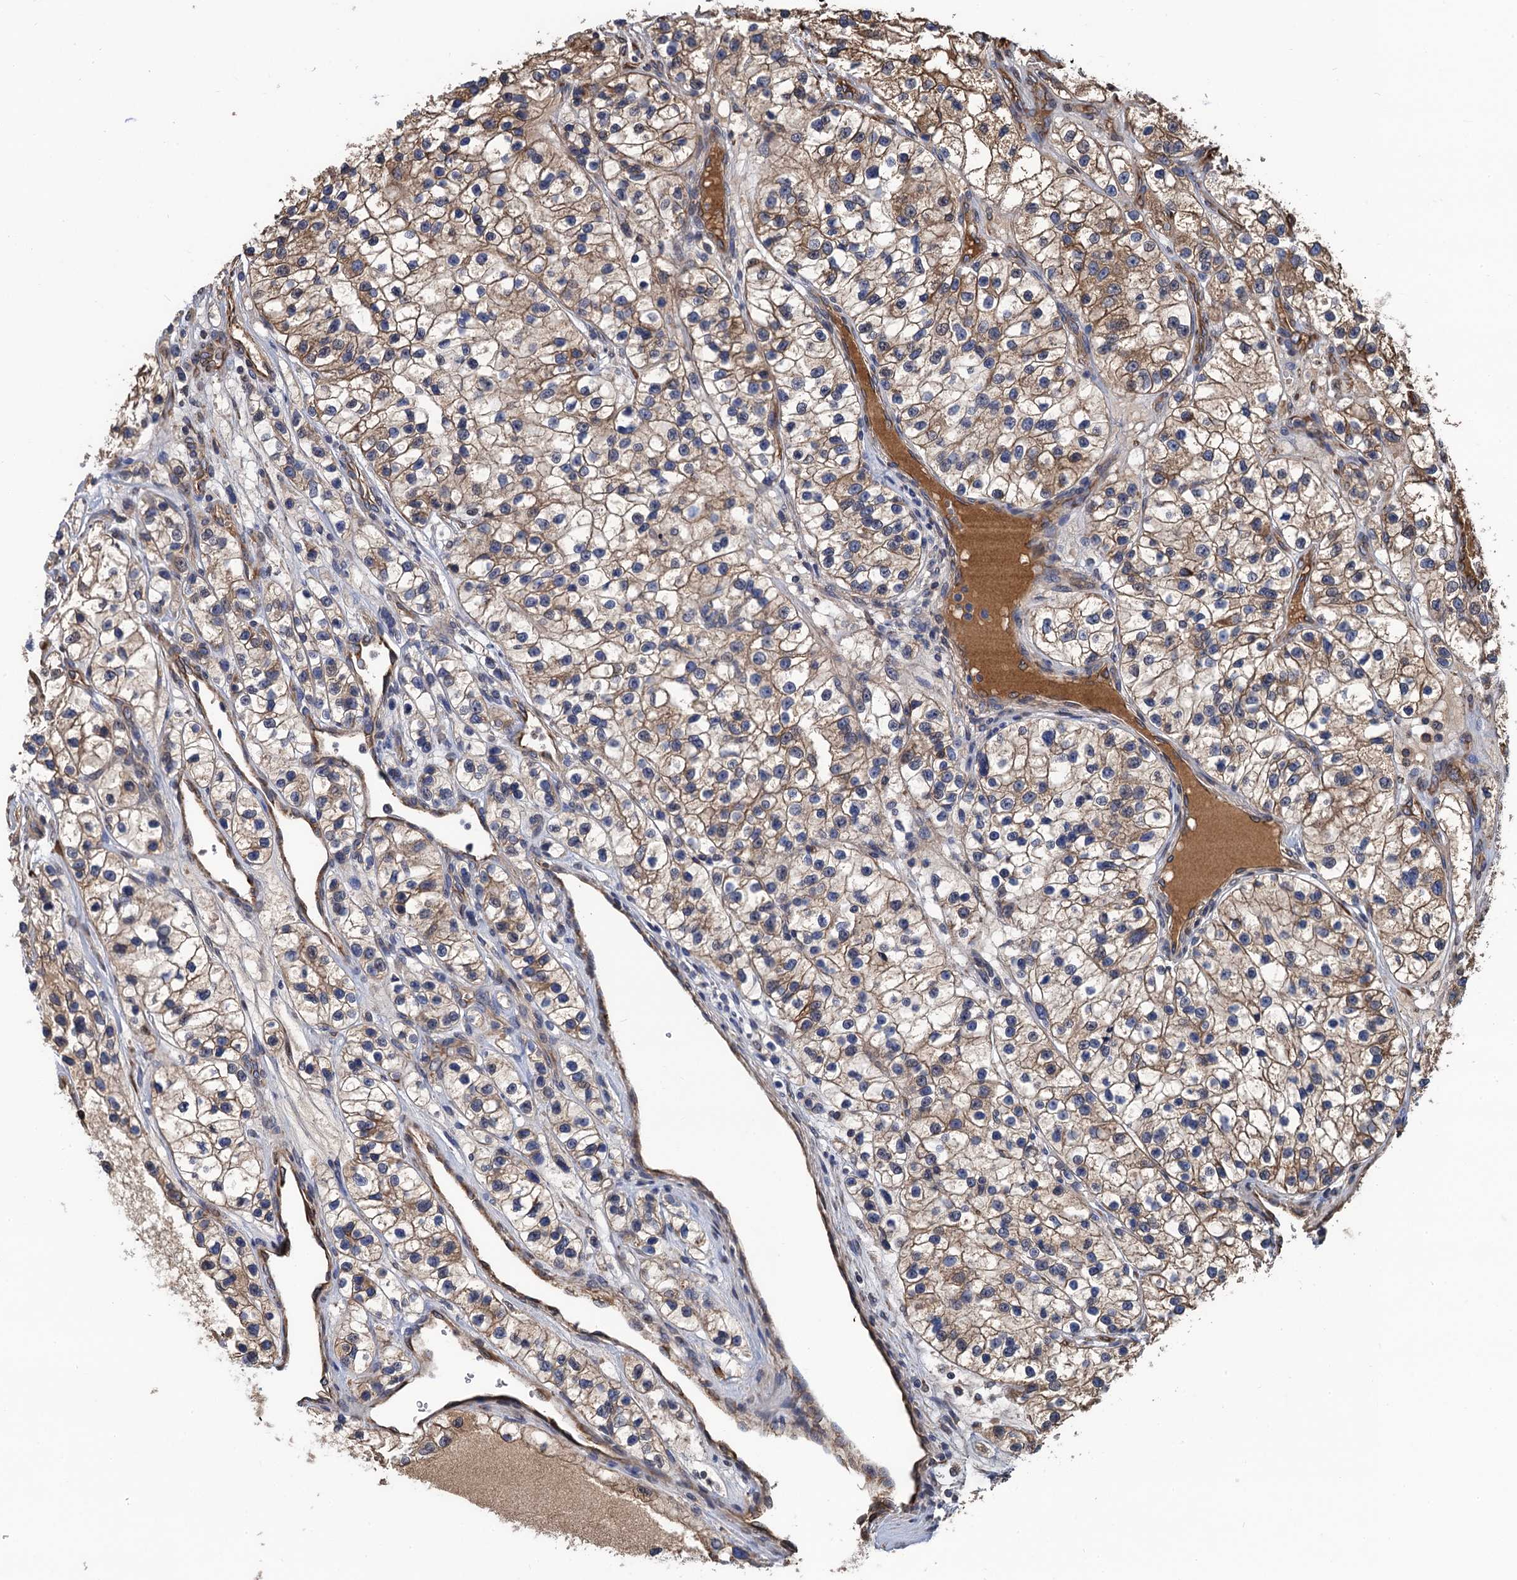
{"staining": {"intensity": "moderate", "quantity": "25%-75%", "location": "cytoplasmic/membranous"}, "tissue": "renal cancer", "cell_type": "Tumor cells", "image_type": "cancer", "snomed": [{"axis": "morphology", "description": "Adenocarcinoma, NOS"}, {"axis": "topography", "description": "Kidney"}], "caption": "About 25%-75% of tumor cells in renal adenocarcinoma show moderate cytoplasmic/membranous protein positivity as visualized by brown immunohistochemical staining.", "gene": "CNNM1", "patient": {"sex": "female", "age": 57}}